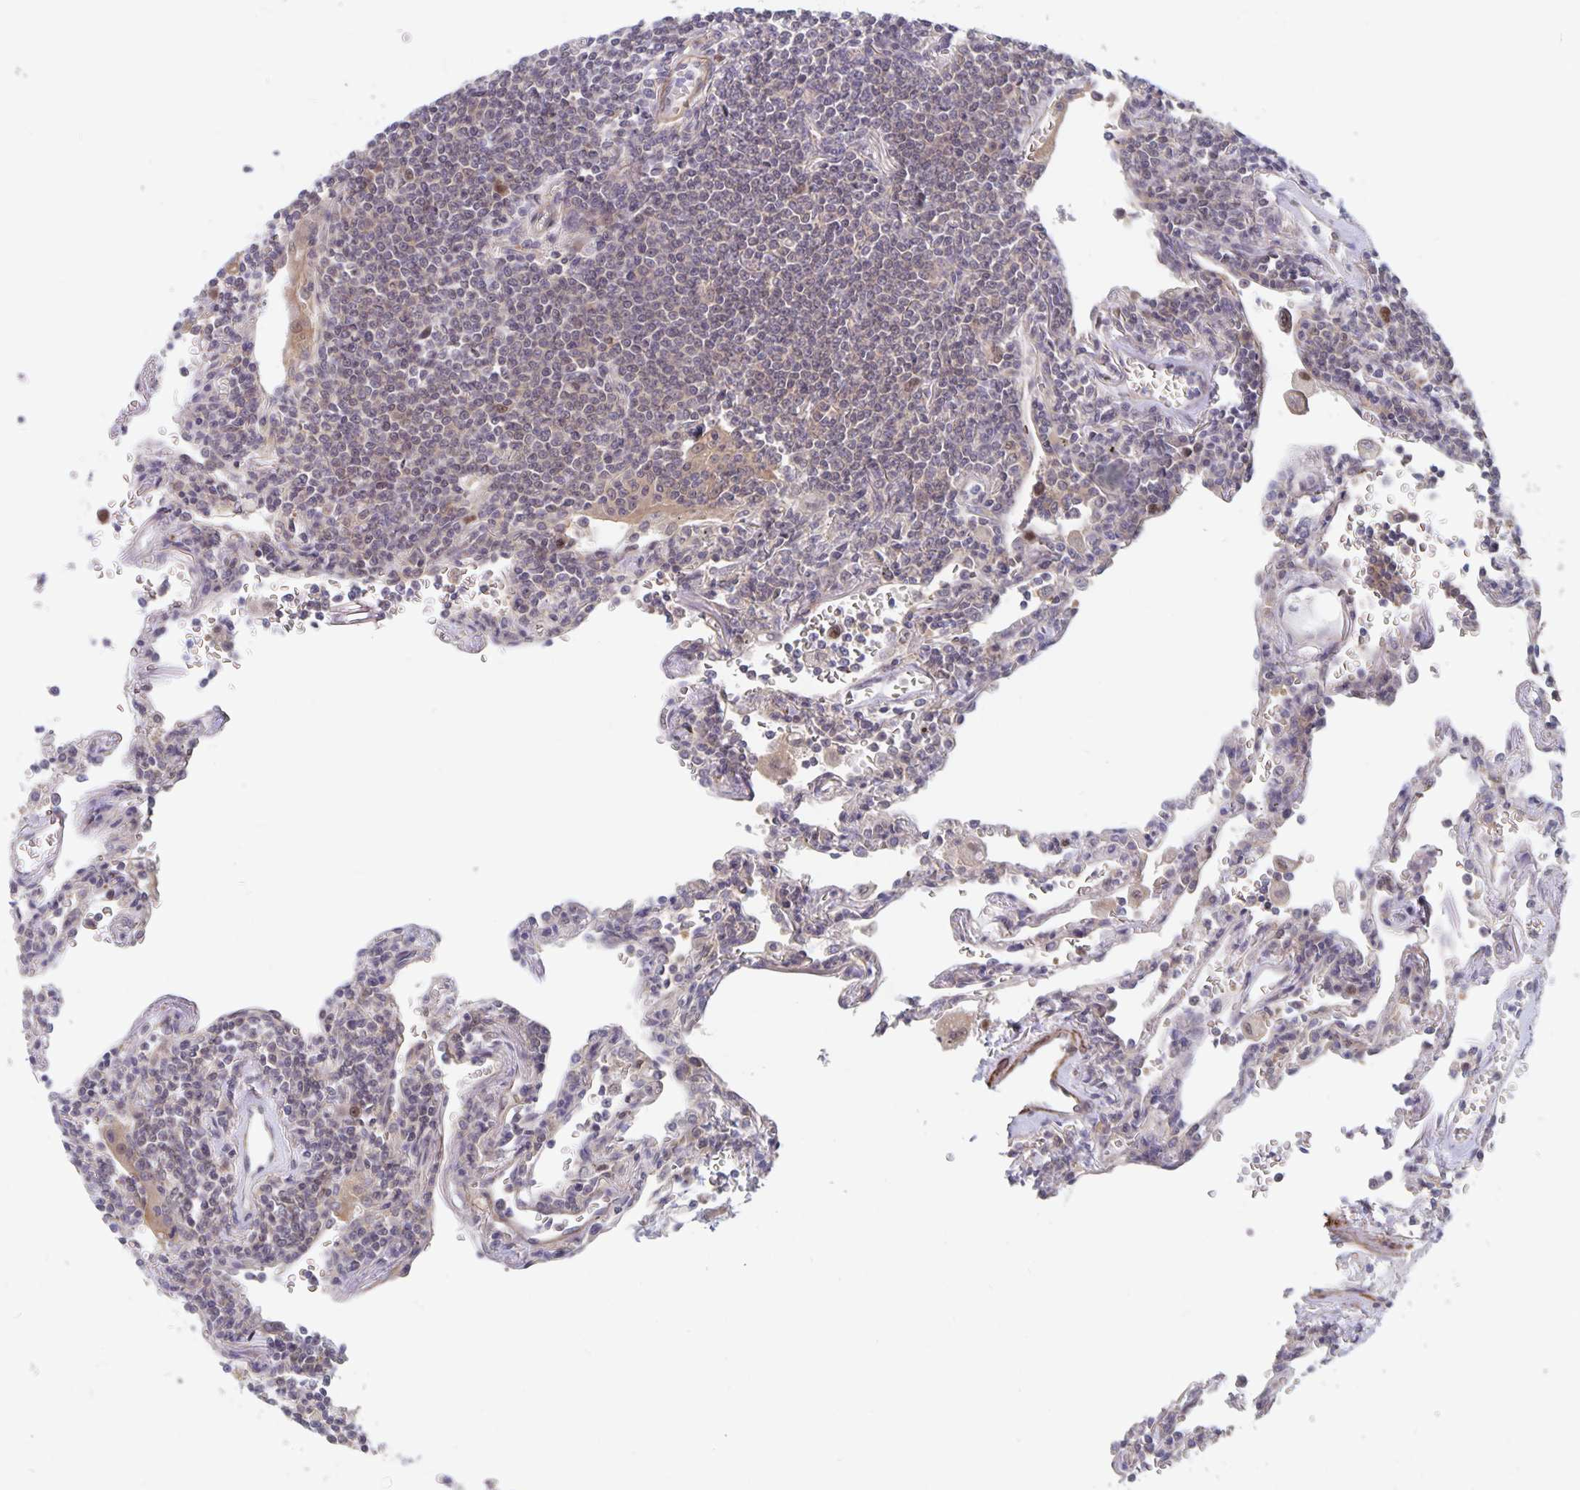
{"staining": {"intensity": "negative", "quantity": "none", "location": "none"}, "tissue": "lymphoma", "cell_type": "Tumor cells", "image_type": "cancer", "snomed": [{"axis": "morphology", "description": "Malignant lymphoma, non-Hodgkin's type, Low grade"}, {"axis": "topography", "description": "Lung"}], "caption": "A micrograph of human lymphoma is negative for staining in tumor cells. (DAB immunohistochemistry, high magnification).", "gene": "BAG6", "patient": {"sex": "female", "age": 71}}